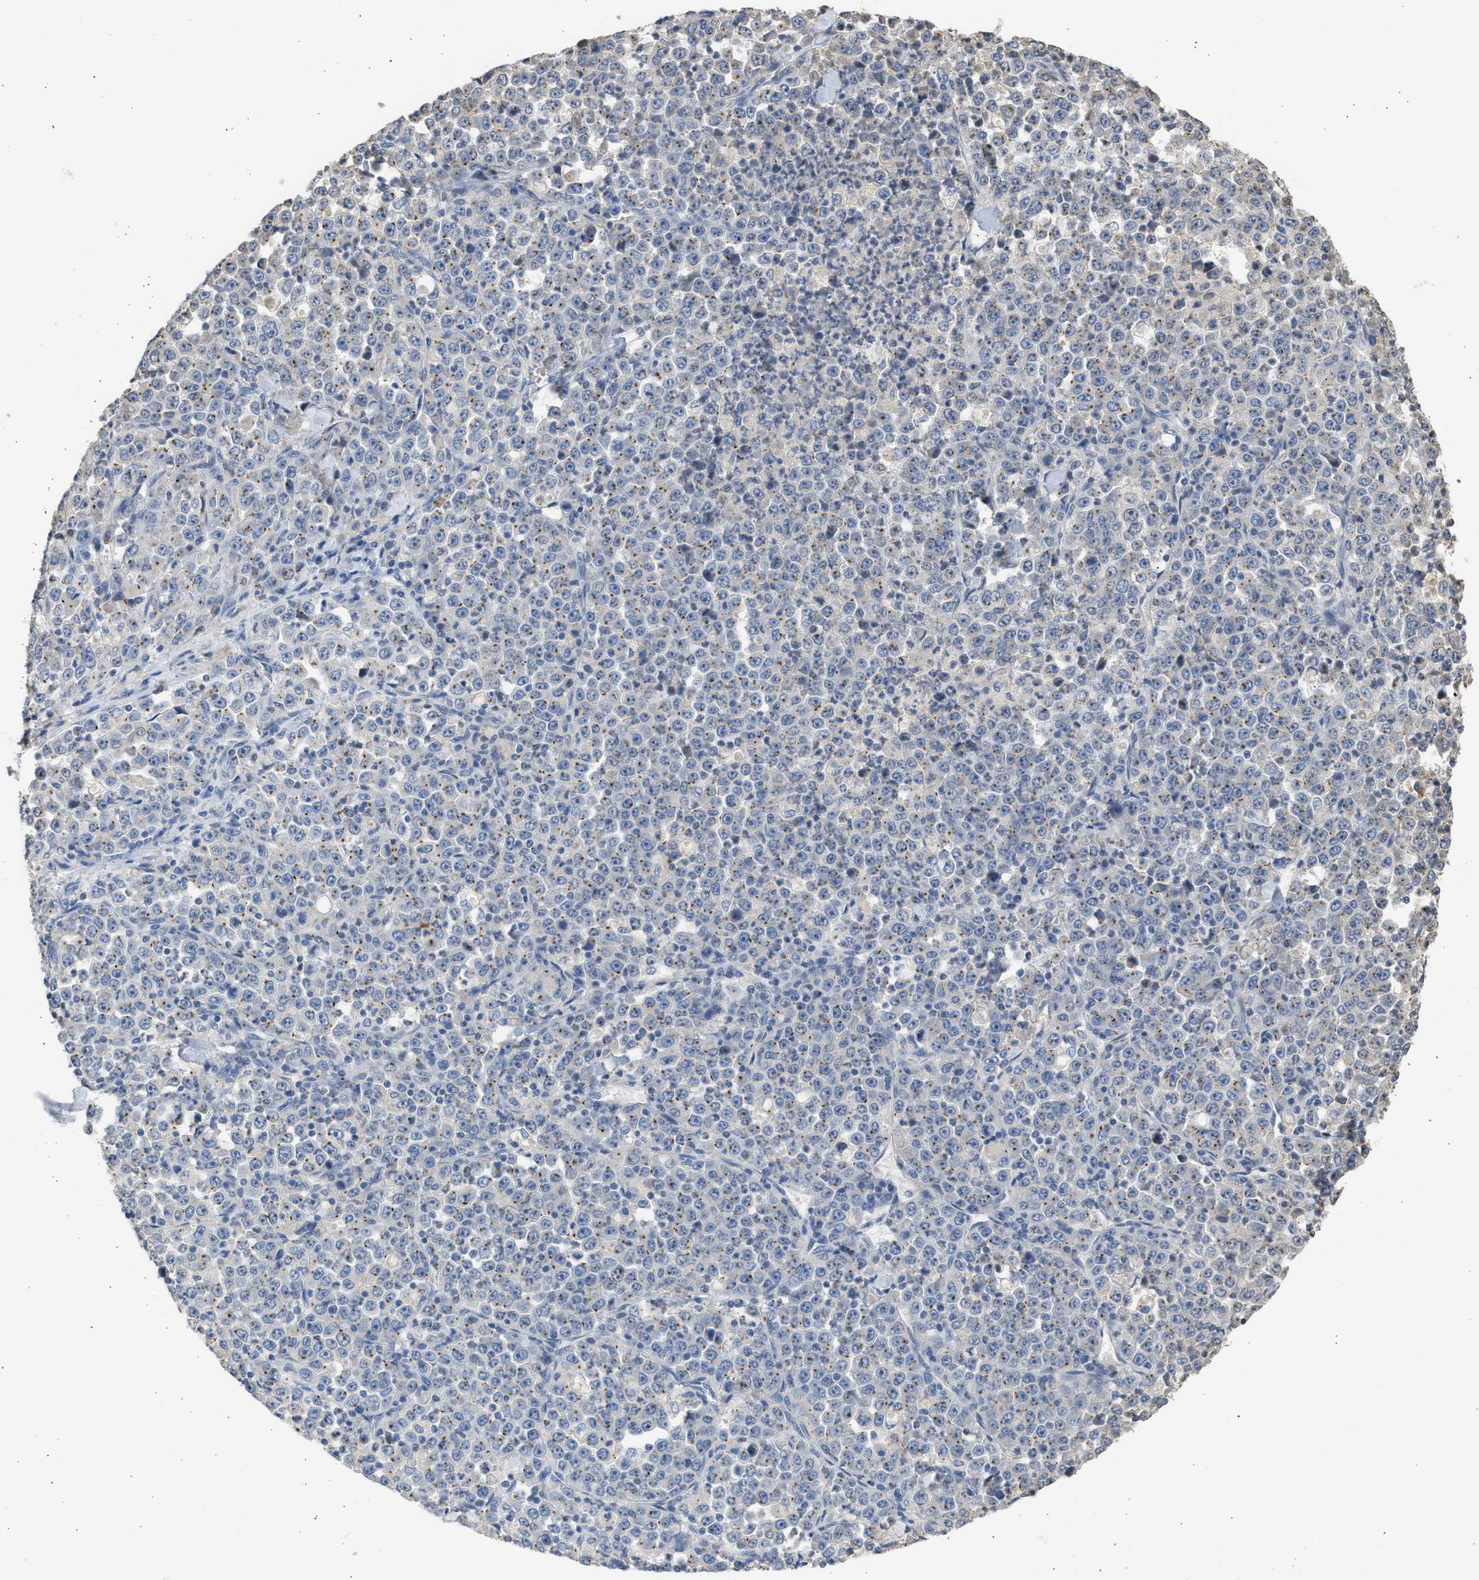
{"staining": {"intensity": "negative", "quantity": "none", "location": "none"}, "tissue": "stomach cancer", "cell_type": "Tumor cells", "image_type": "cancer", "snomed": [{"axis": "morphology", "description": "Normal tissue, NOS"}, {"axis": "morphology", "description": "Adenocarcinoma, NOS"}, {"axis": "topography", "description": "Stomach, upper"}, {"axis": "topography", "description": "Stomach"}], "caption": "Immunohistochemical staining of human adenocarcinoma (stomach) displays no significant positivity in tumor cells. Brightfield microscopy of IHC stained with DAB (3,3'-diaminobenzidine) (brown) and hematoxylin (blue), captured at high magnification.", "gene": "SULT2A1", "patient": {"sex": "male", "age": 59}}